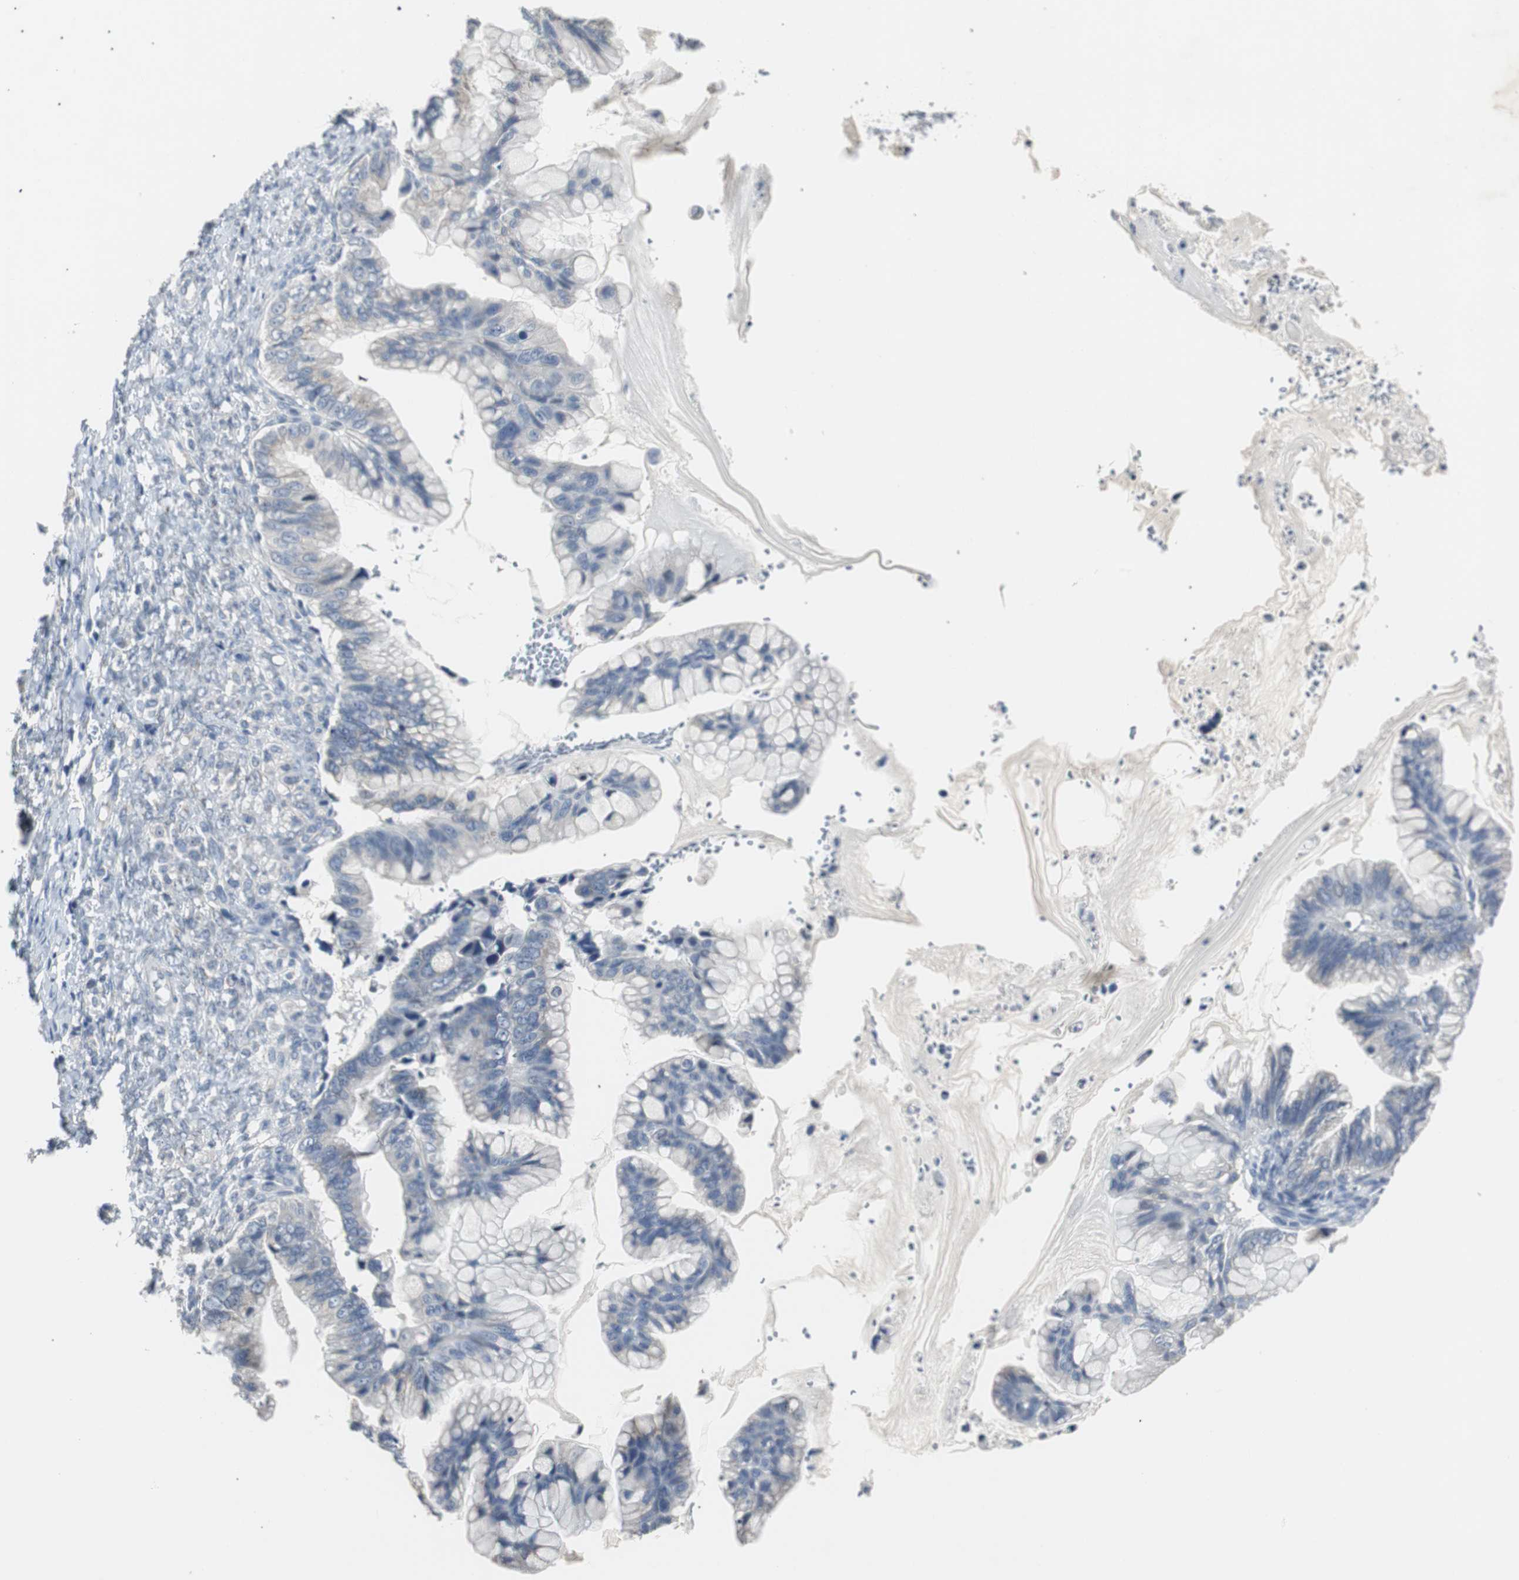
{"staining": {"intensity": "negative", "quantity": "none", "location": "none"}, "tissue": "ovarian cancer", "cell_type": "Tumor cells", "image_type": "cancer", "snomed": [{"axis": "morphology", "description": "Cystadenocarcinoma, mucinous, NOS"}, {"axis": "topography", "description": "Ovary"}], "caption": "Immunohistochemistry (IHC) of human ovarian cancer exhibits no positivity in tumor cells. (DAB (3,3'-diaminobenzidine) immunohistochemistry visualized using brightfield microscopy, high magnification).", "gene": "SOX30", "patient": {"sex": "female", "age": 36}}